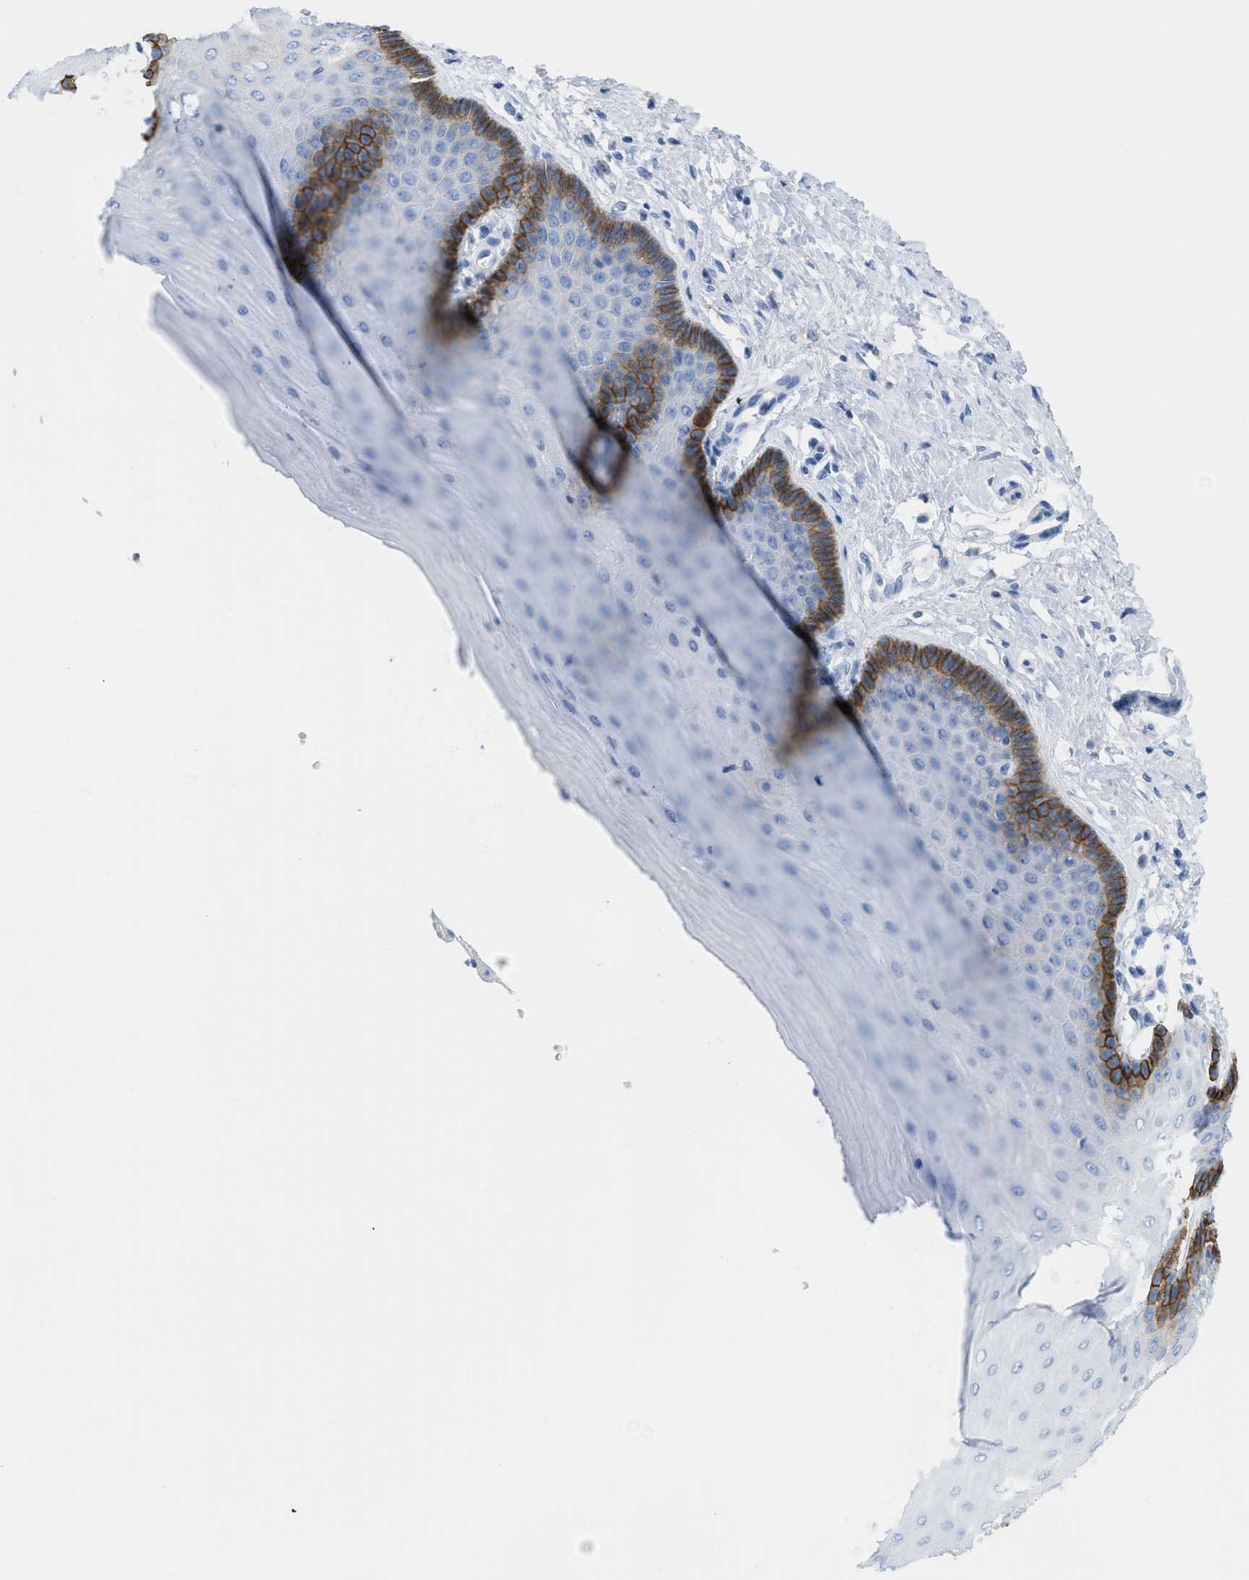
{"staining": {"intensity": "negative", "quantity": "none", "location": "none"}, "tissue": "cervix", "cell_type": "Glandular cells", "image_type": "normal", "snomed": [{"axis": "morphology", "description": "Normal tissue, NOS"}, {"axis": "topography", "description": "Cervix"}], "caption": "DAB (3,3'-diaminobenzidine) immunohistochemical staining of unremarkable cervix reveals no significant staining in glandular cells. The staining was performed using DAB to visualize the protein expression in brown, while the nuclei were stained in blue with hematoxylin (Magnification: 20x).", "gene": "SLC3A2", "patient": {"sex": "female", "age": 55}}